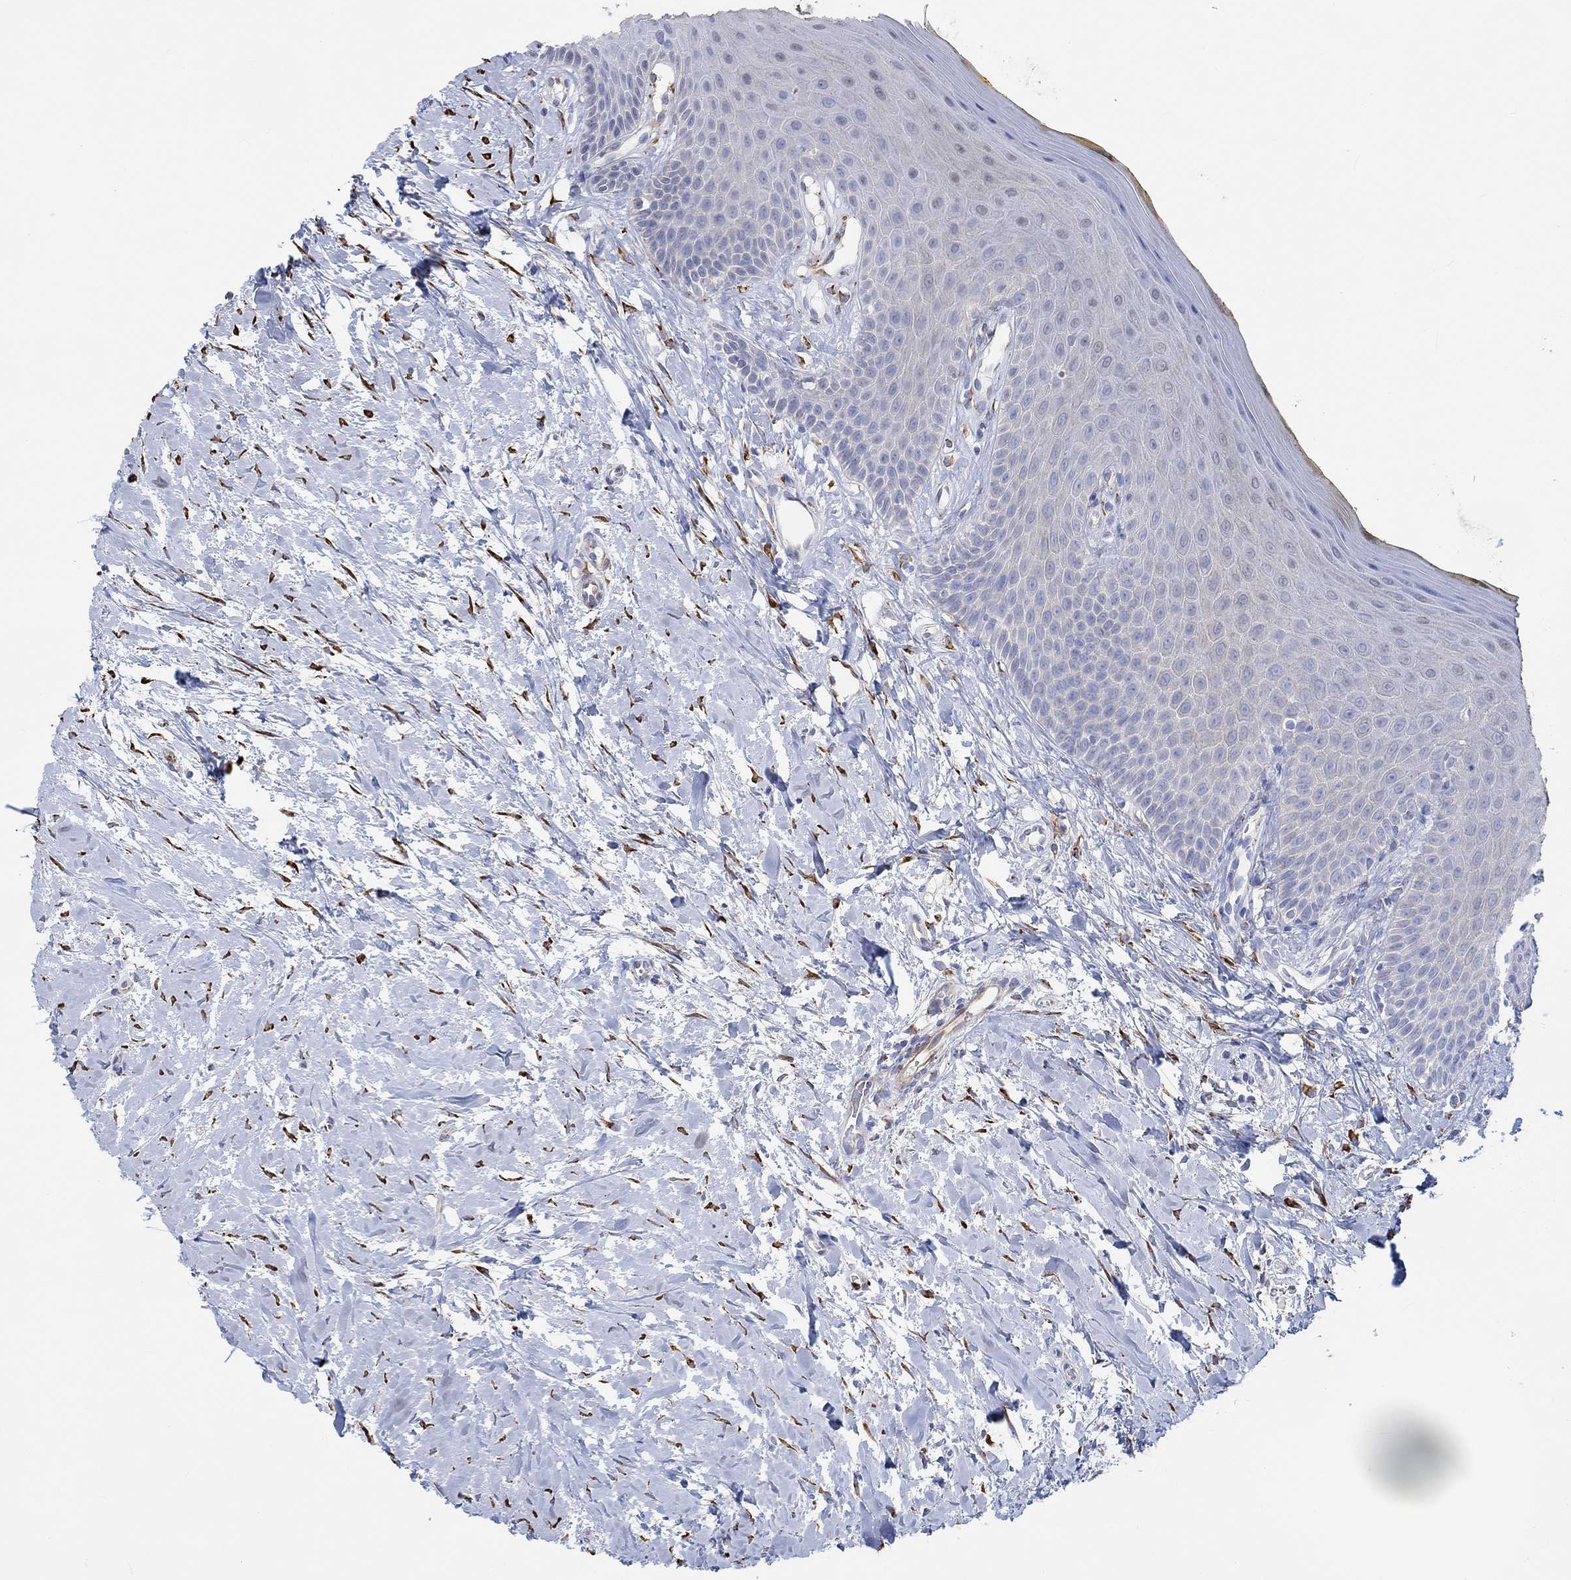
{"staining": {"intensity": "negative", "quantity": "none", "location": "none"}, "tissue": "oral mucosa", "cell_type": "Squamous epithelial cells", "image_type": "normal", "snomed": [{"axis": "morphology", "description": "Normal tissue, NOS"}, {"axis": "topography", "description": "Oral tissue"}], "caption": "An IHC micrograph of benign oral mucosa is shown. There is no staining in squamous epithelial cells of oral mucosa. (Immunohistochemistry, brightfield microscopy, high magnification).", "gene": "TGM2", "patient": {"sex": "female", "age": 43}}